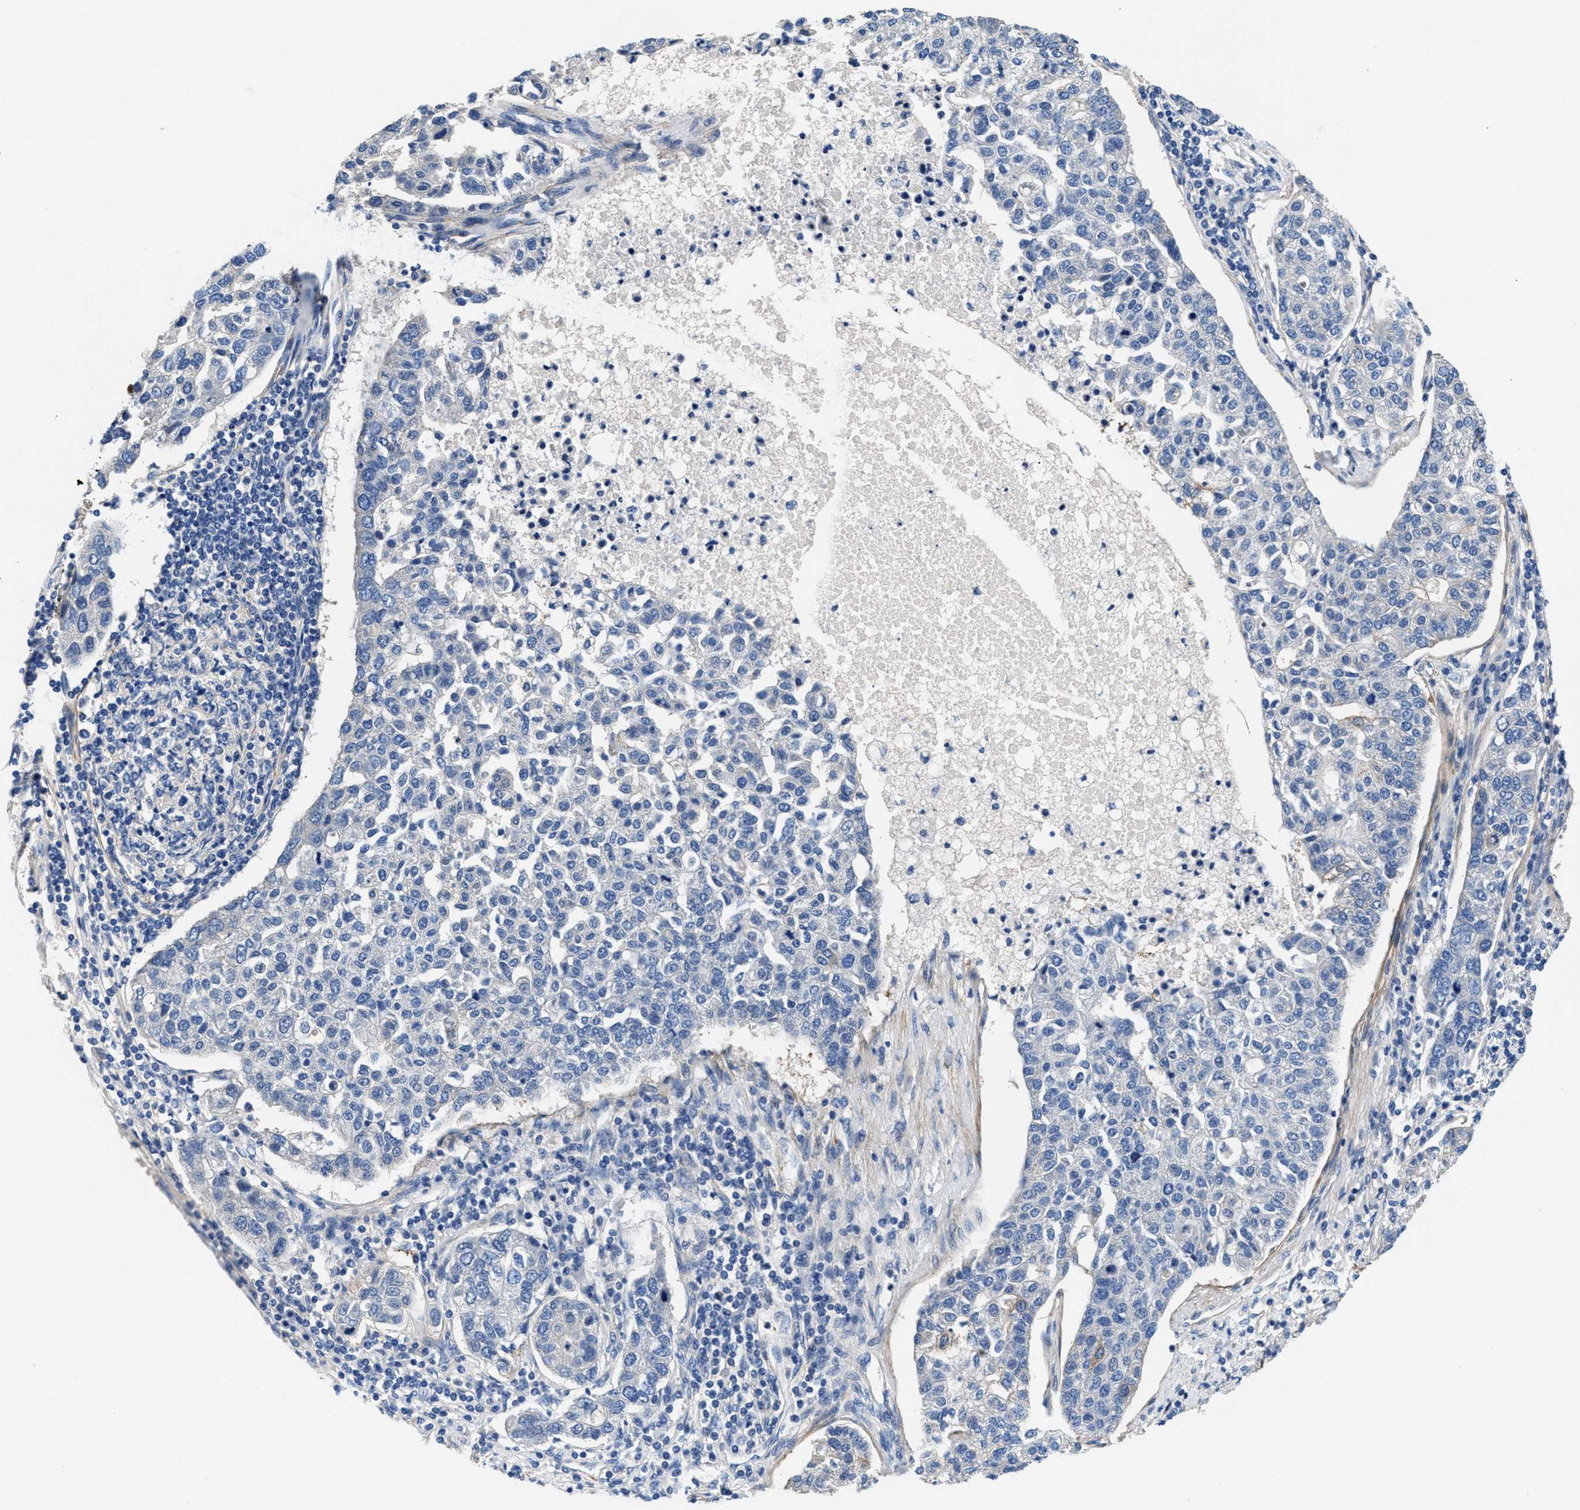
{"staining": {"intensity": "weak", "quantity": "<25%", "location": "cytoplasmic/membranous"}, "tissue": "pancreatic cancer", "cell_type": "Tumor cells", "image_type": "cancer", "snomed": [{"axis": "morphology", "description": "Adenocarcinoma, NOS"}, {"axis": "topography", "description": "Pancreas"}], "caption": "This is a histopathology image of immunohistochemistry (IHC) staining of pancreatic adenocarcinoma, which shows no expression in tumor cells.", "gene": "PARG", "patient": {"sex": "female", "age": 61}}